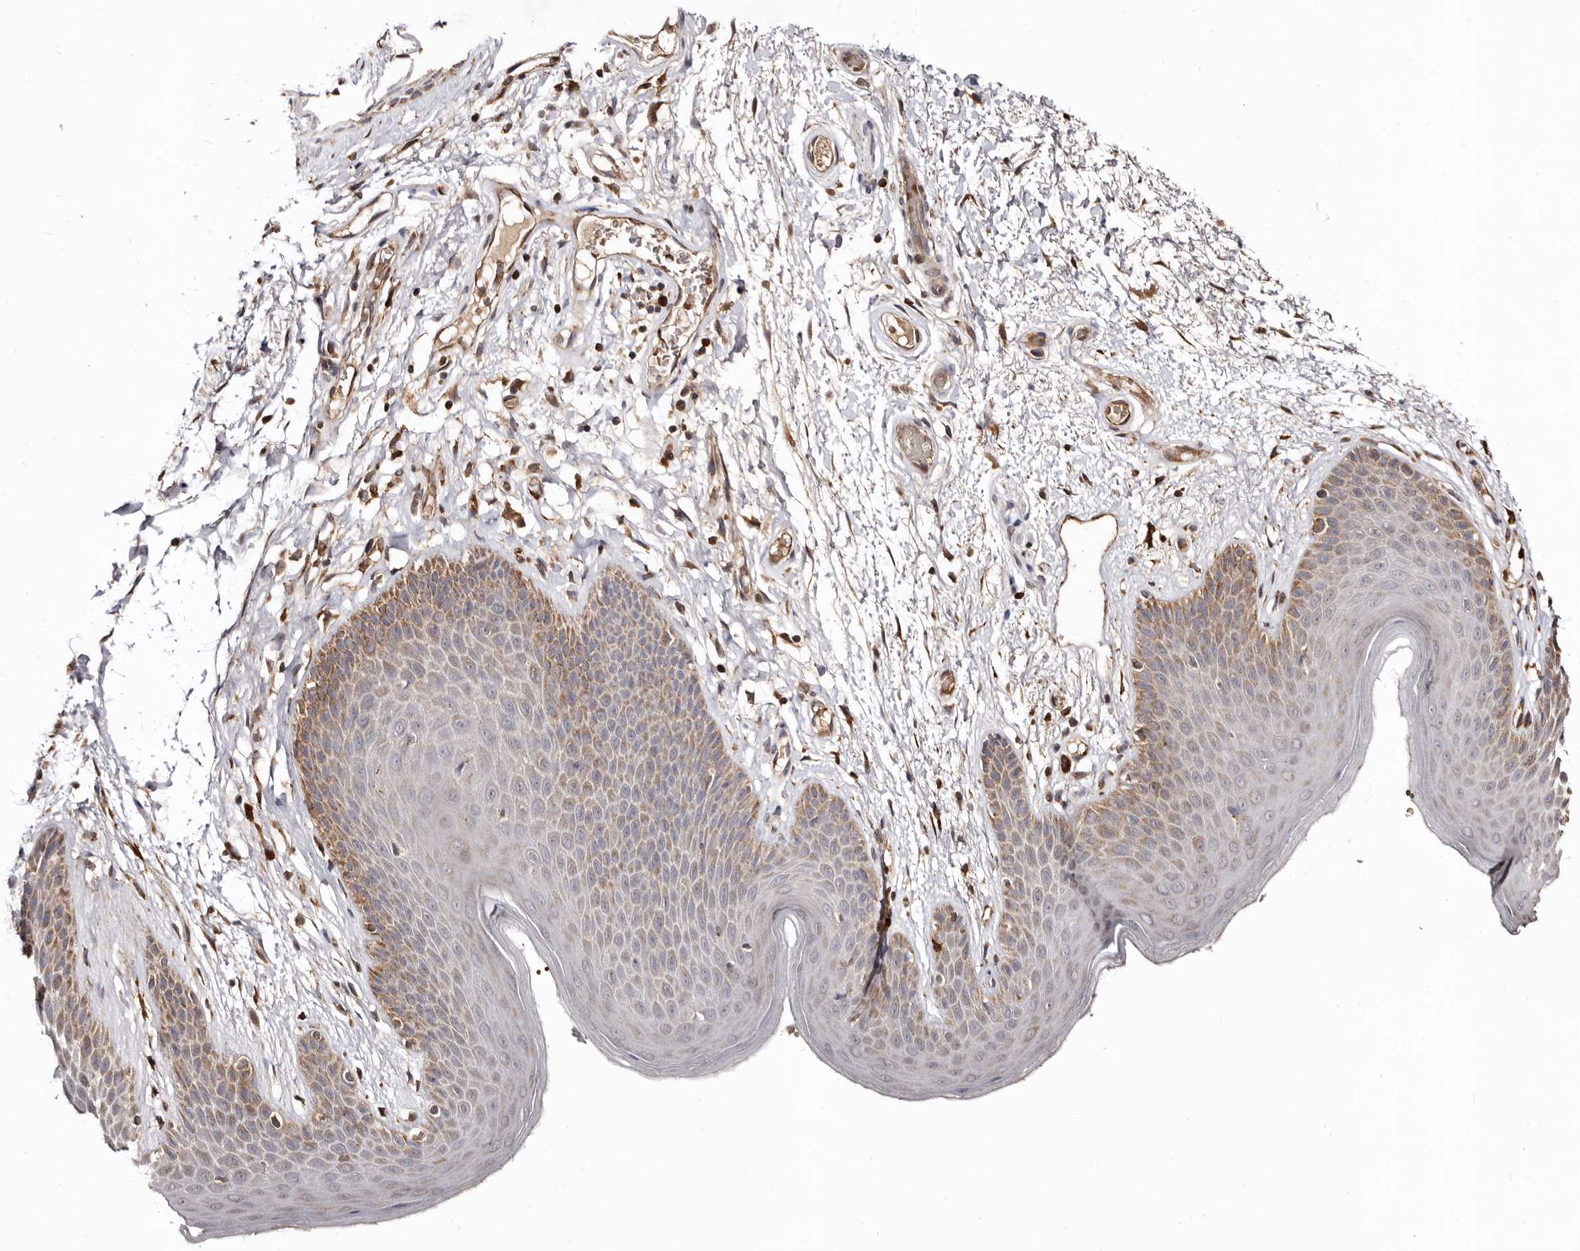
{"staining": {"intensity": "moderate", "quantity": "25%-75%", "location": "cytoplasmic/membranous"}, "tissue": "skin", "cell_type": "Epidermal cells", "image_type": "normal", "snomed": [{"axis": "morphology", "description": "Normal tissue, NOS"}, {"axis": "topography", "description": "Anal"}], "caption": "Normal skin displays moderate cytoplasmic/membranous staining in approximately 25%-75% of epidermal cells (brown staining indicates protein expression, while blue staining denotes nuclei)..", "gene": "BAX", "patient": {"sex": "male", "age": 74}}